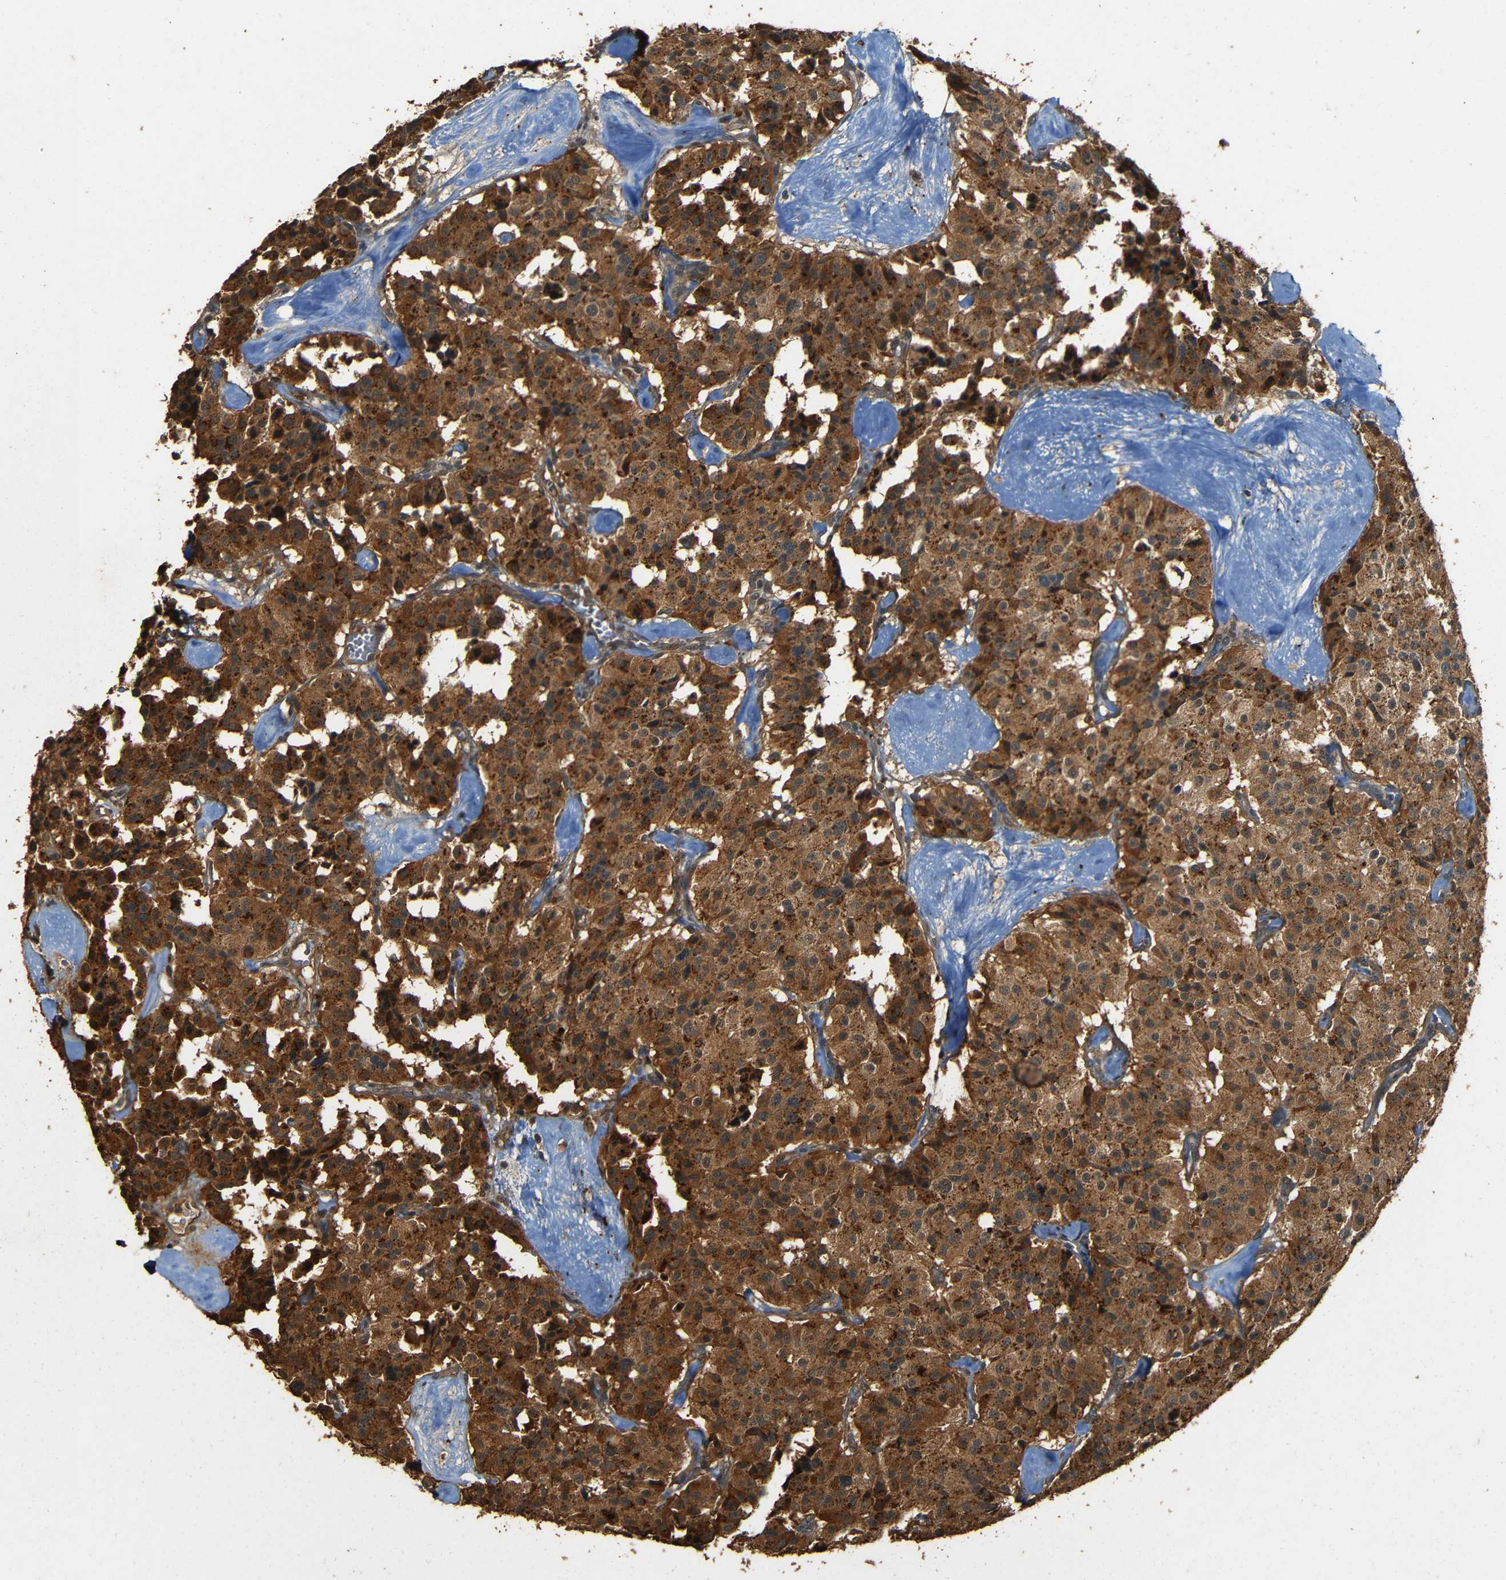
{"staining": {"intensity": "strong", "quantity": ">75%", "location": "cytoplasmic/membranous"}, "tissue": "carcinoid", "cell_type": "Tumor cells", "image_type": "cancer", "snomed": [{"axis": "morphology", "description": "Carcinoid, malignant, NOS"}, {"axis": "topography", "description": "Lung"}], "caption": "Strong cytoplasmic/membranous staining is identified in about >75% of tumor cells in malignant carcinoid.", "gene": "PDE5A", "patient": {"sex": "male", "age": 30}}